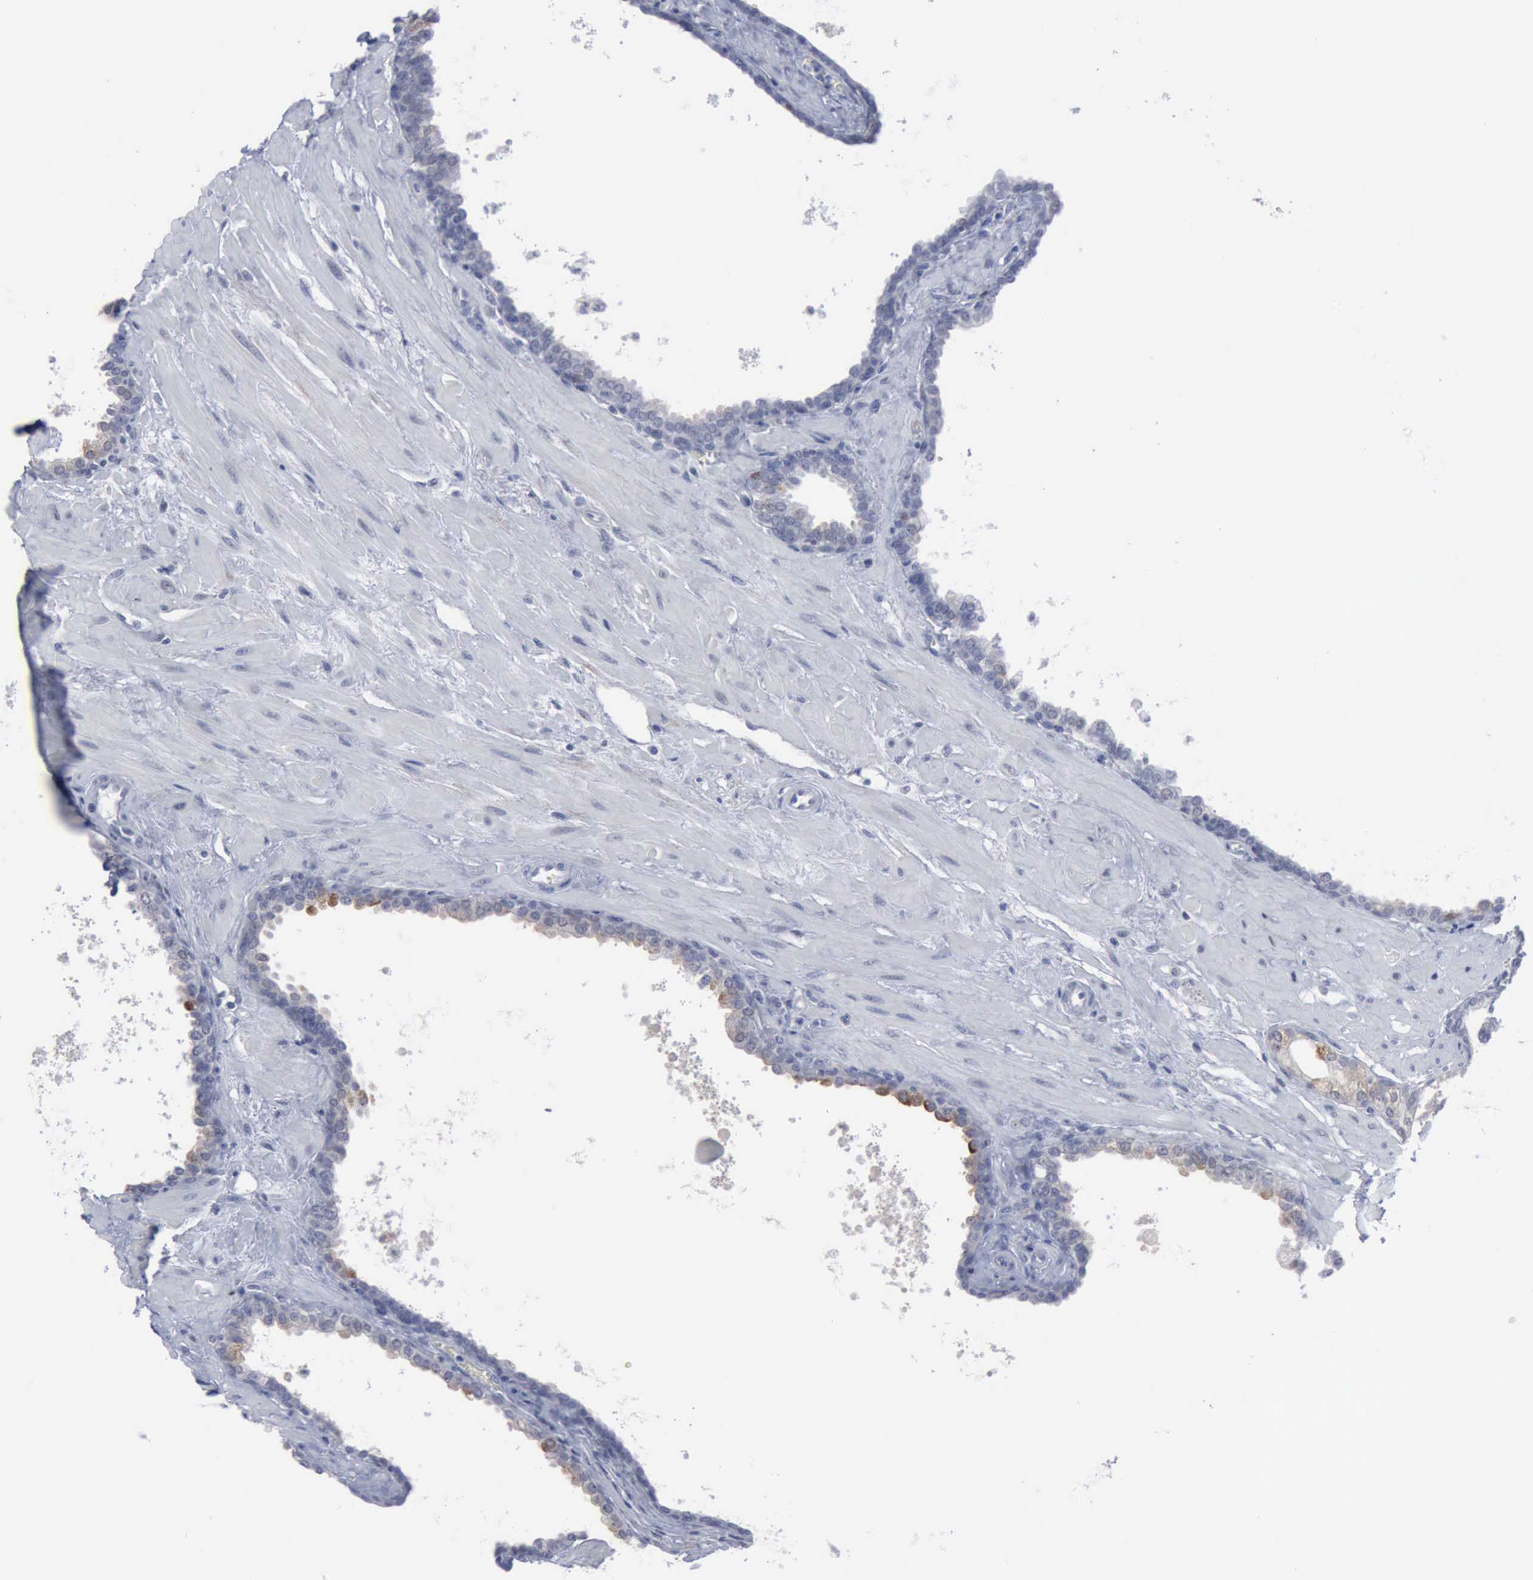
{"staining": {"intensity": "moderate", "quantity": "<25%", "location": "nuclear"}, "tissue": "prostate", "cell_type": "Glandular cells", "image_type": "normal", "snomed": [{"axis": "morphology", "description": "Normal tissue, NOS"}, {"axis": "topography", "description": "Prostate"}], "caption": "DAB immunohistochemical staining of normal human prostate shows moderate nuclear protein expression in approximately <25% of glandular cells.", "gene": "MCM5", "patient": {"sex": "male", "age": 60}}